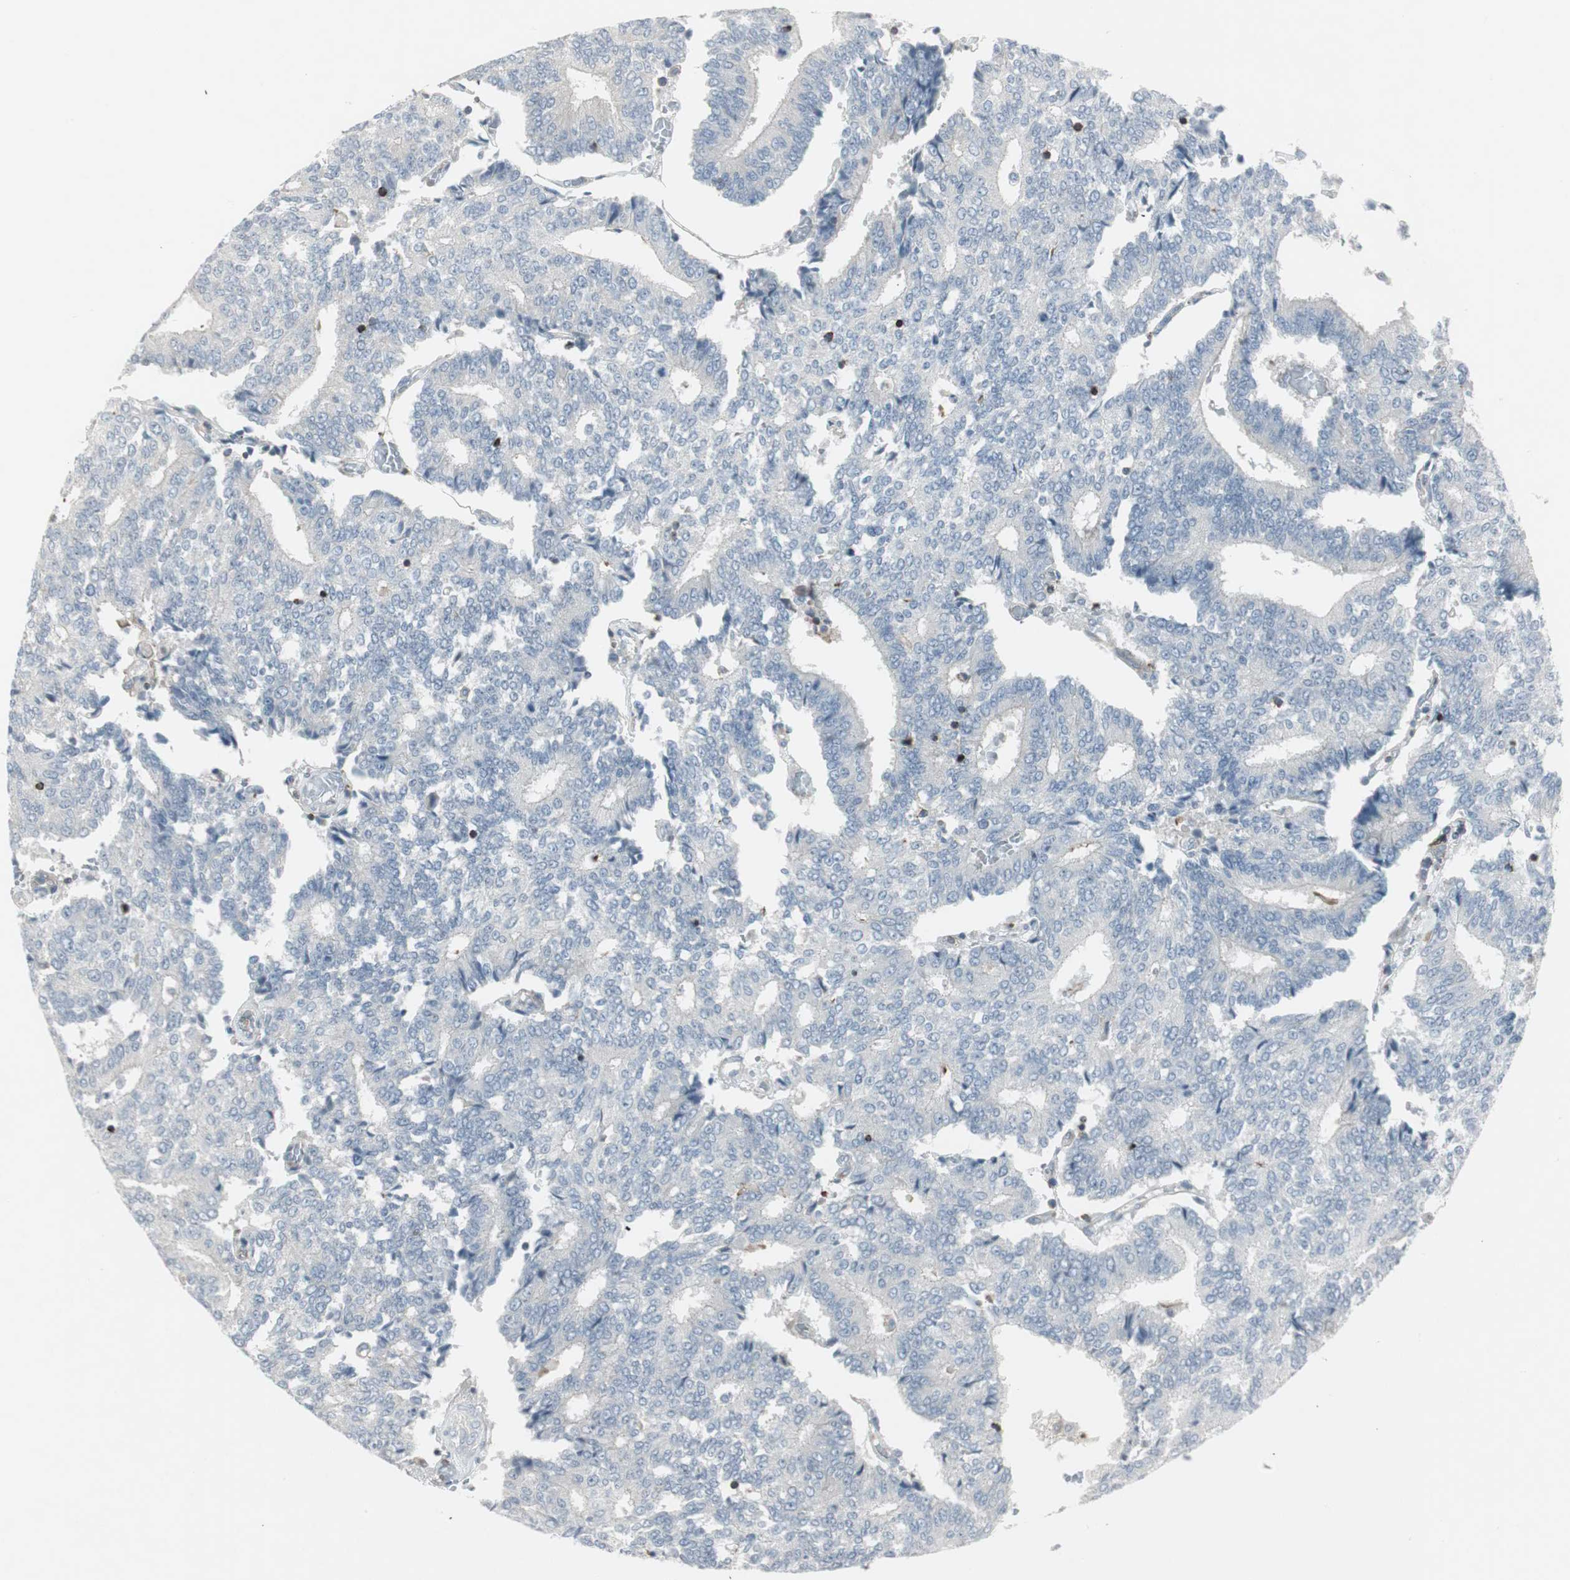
{"staining": {"intensity": "negative", "quantity": "none", "location": "none"}, "tissue": "prostate cancer", "cell_type": "Tumor cells", "image_type": "cancer", "snomed": [{"axis": "morphology", "description": "Adenocarcinoma, High grade"}, {"axis": "topography", "description": "Prostate"}], "caption": "Tumor cells are negative for brown protein staining in adenocarcinoma (high-grade) (prostate). Brightfield microscopy of immunohistochemistry (IHC) stained with DAB (brown) and hematoxylin (blue), captured at high magnification.", "gene": "MAP4K4", "patient": {"sex": "male", "age": 55}}